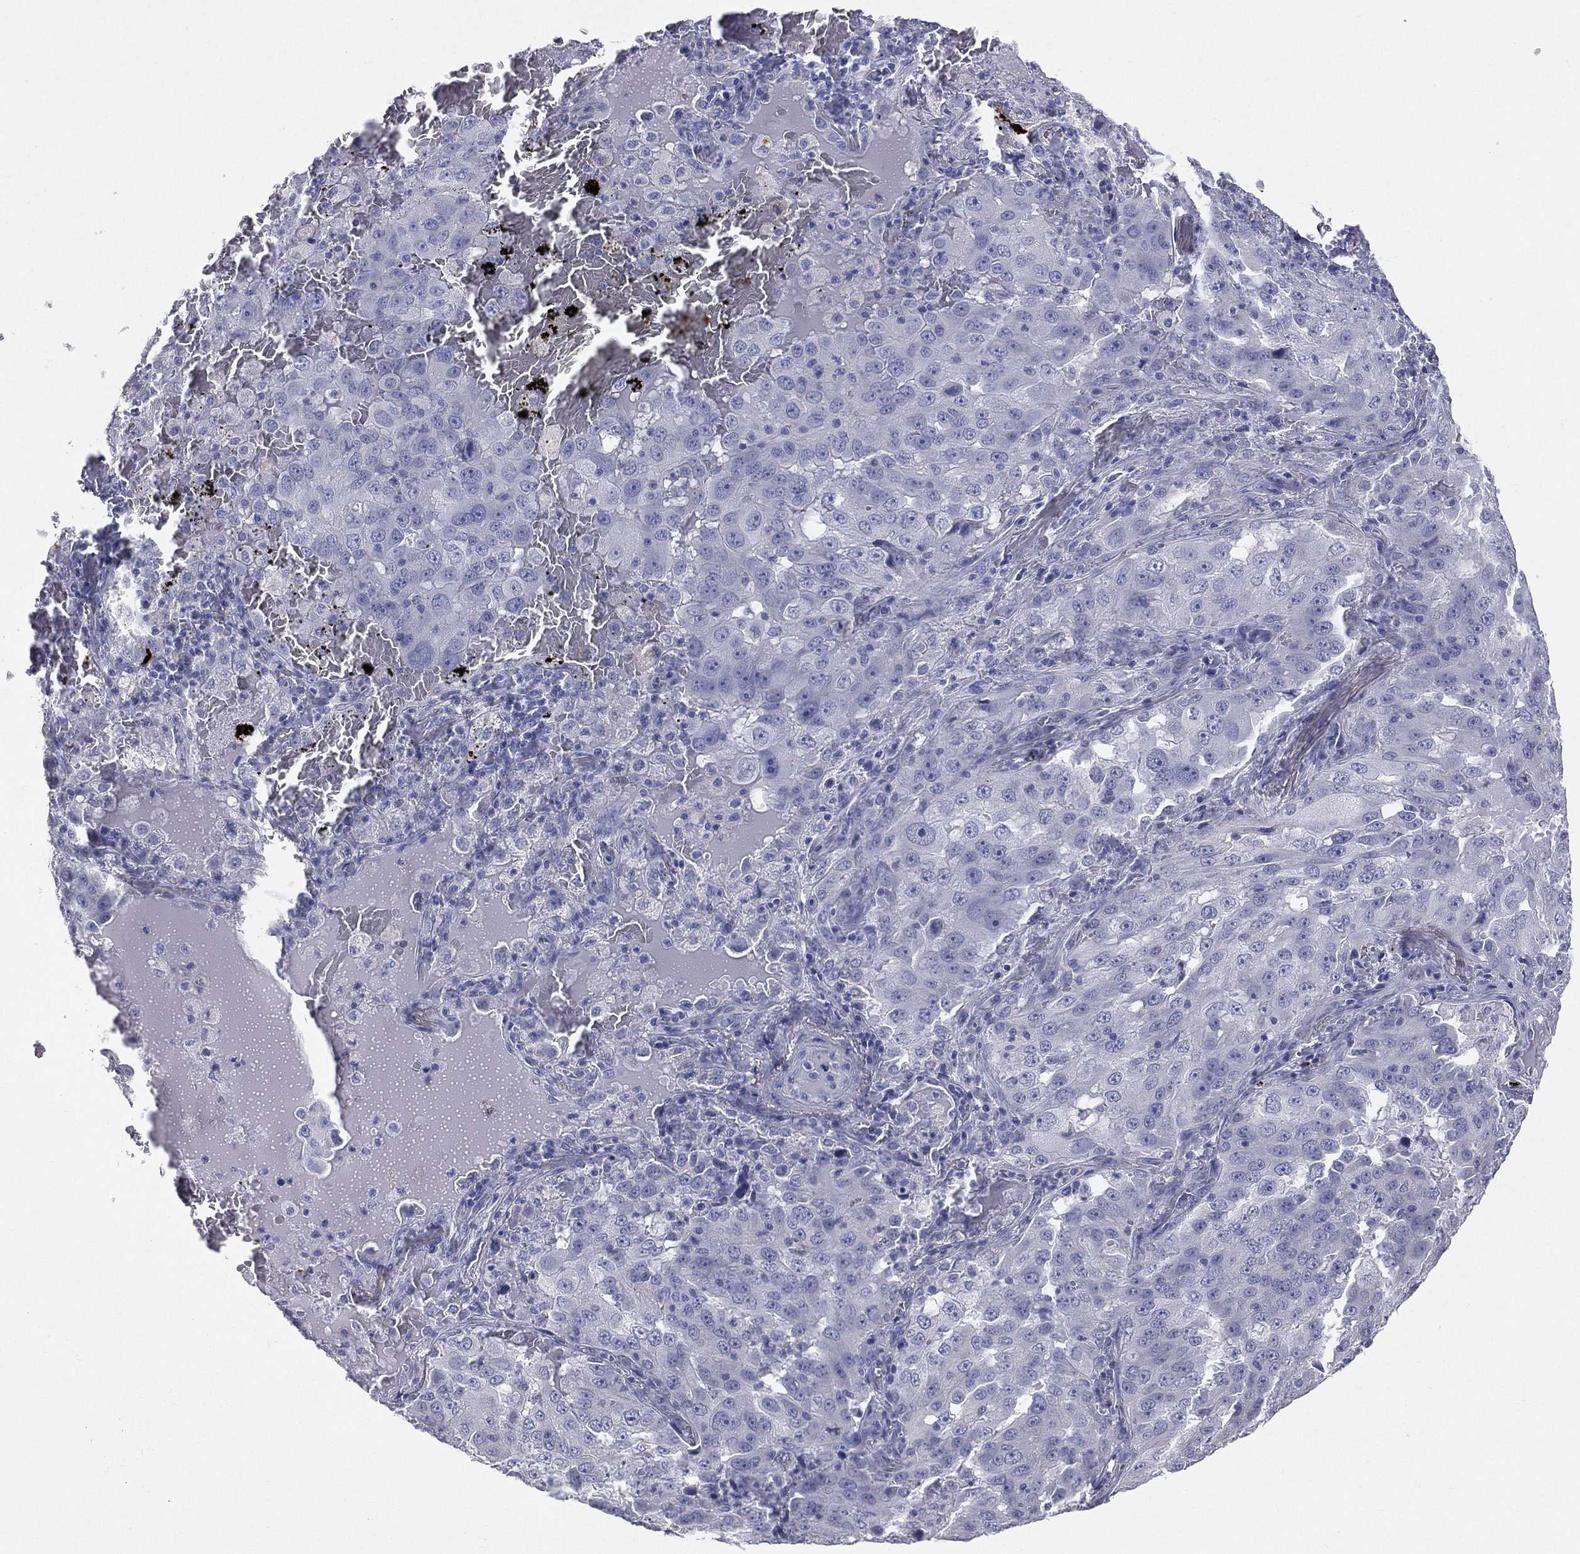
{"staining": {"intensity": "negative", "quantity": "none", "location": "none"}, "tissue": "lung cancer", "cell_type": "Tumor cells", "image_type": "cancer", "snomed": [{"axis": "morphology", "description": "Adenocarcinoma, NOS"}, {"axis": "topography", "description": "Lung"}], "caption": "Immunohistochemistry histopathology image of human adenocarcinoma (lung) stained for a protein (brown), which reveals no positivity in tumor cells. Nuclei are stained in blue.", "gene": "STK31", "patient": {"sex": "female", "age": 61}}